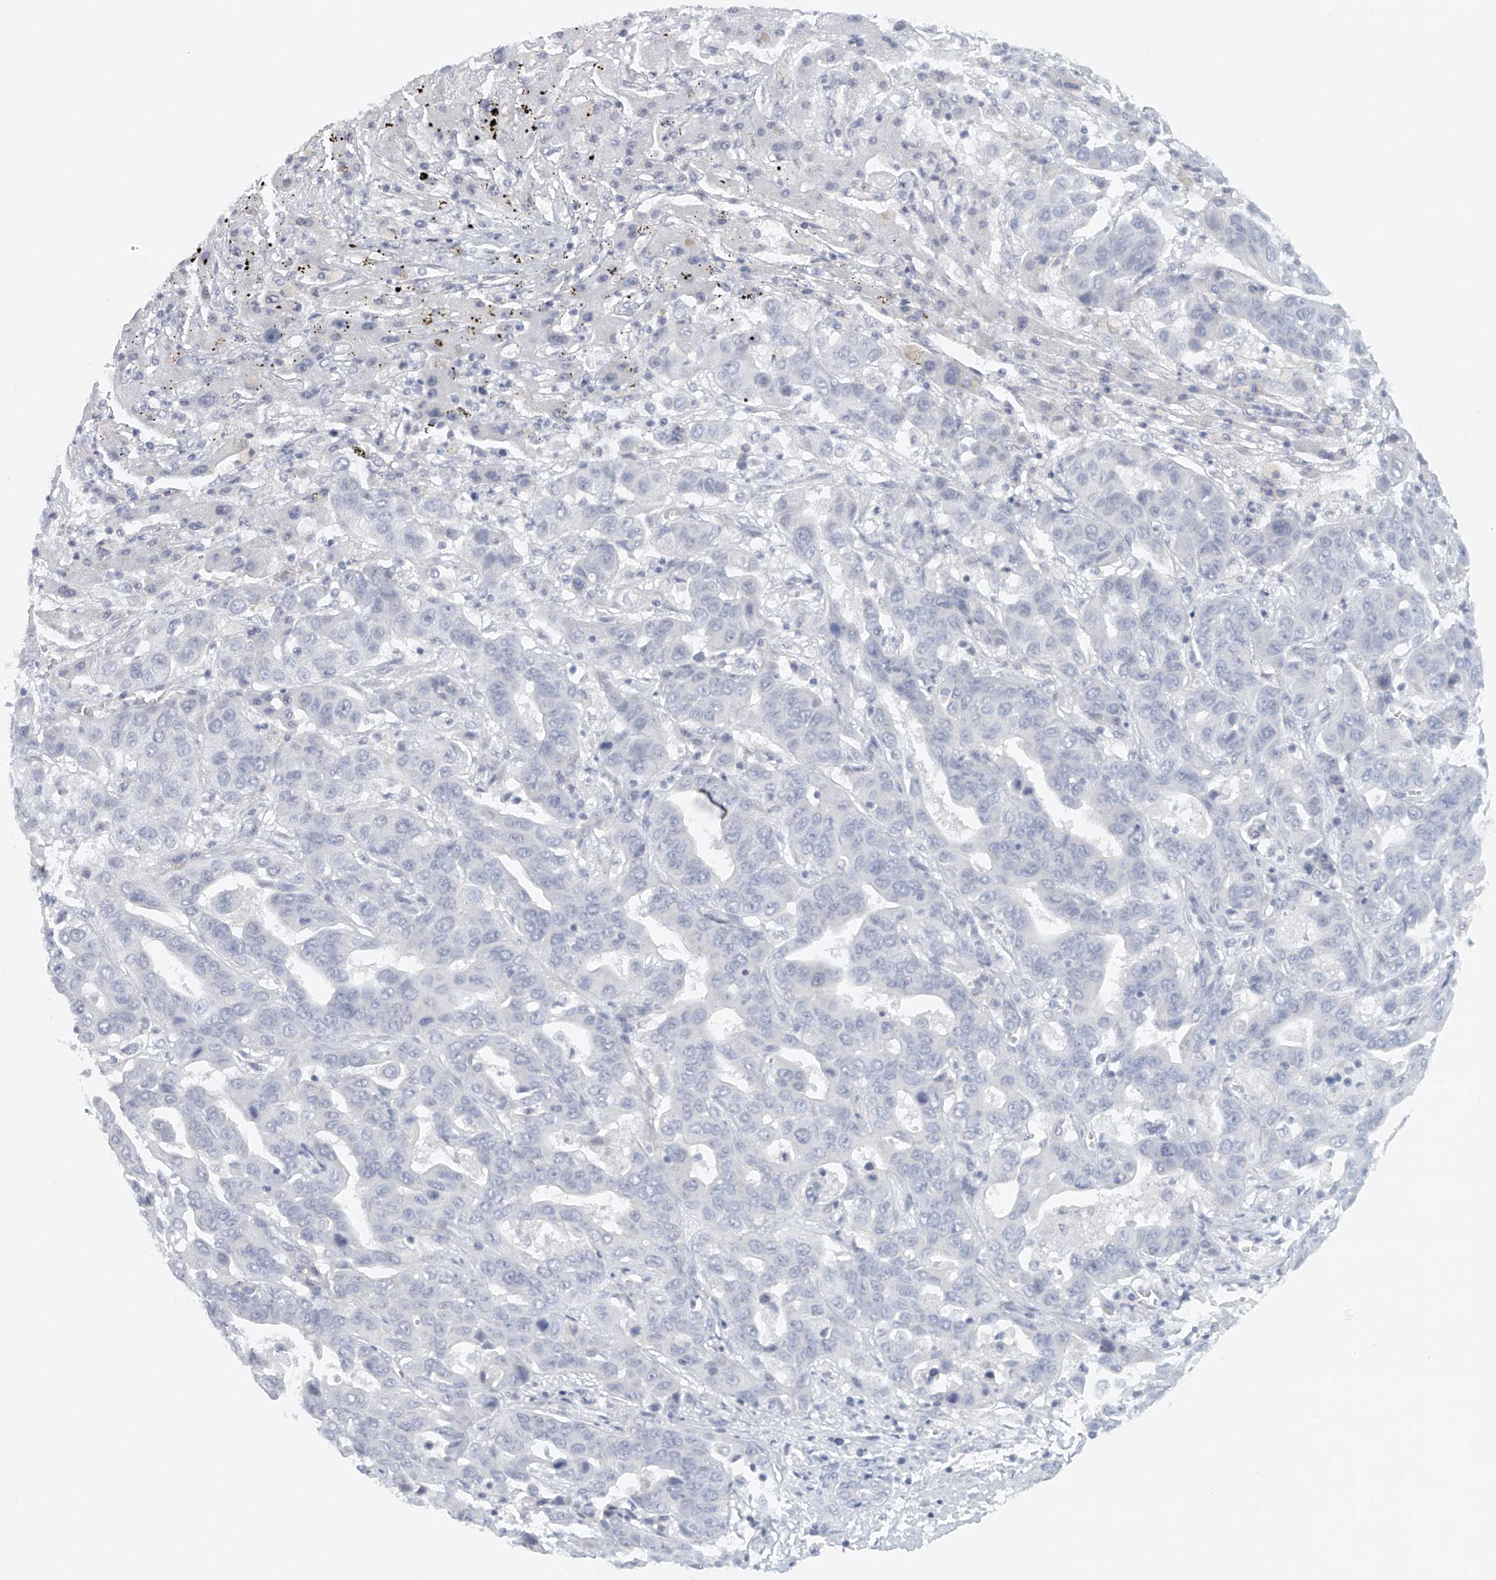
{"staining": {"intensity": "negative", "quantity": "none", "location": "none"}, "tissue": "liver cancer", "cell_type": "Tumor cells", "image_type": "cancer", "snomed": [{"axis": "morphology", "description": "Cholangiocarcinoma"}, {"axis": "topography", "description": "Liver"}], "caption": "Immunohistochemical staining of human liver cancer (cholangiocarcinoma) shows no significant positivity in tumor cells.", "gene": "FAT2", "patient": {"sex": "female", "age": 52}}